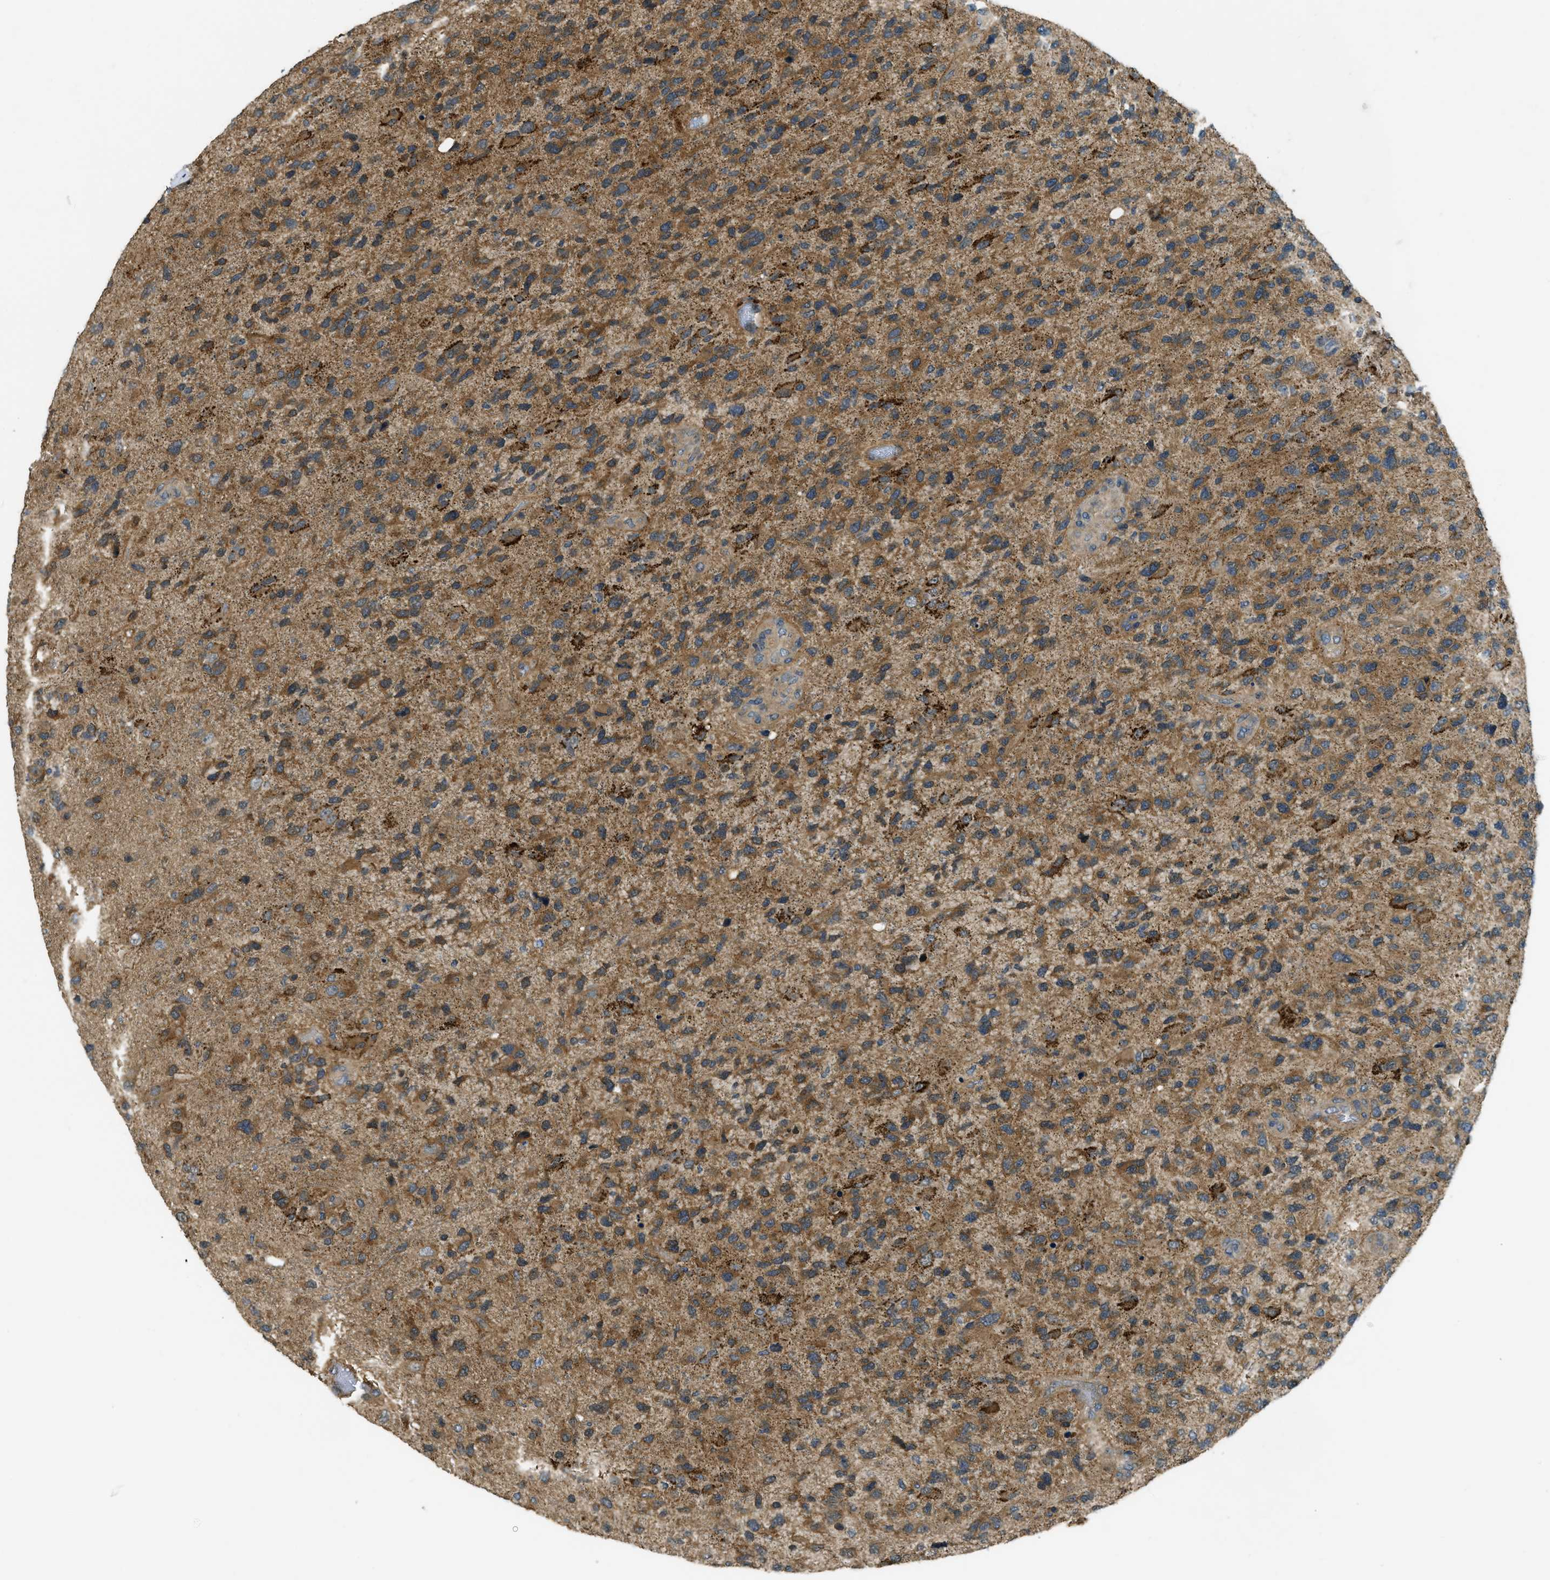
{"staining": {"intensity": "strong", "quantity": ">75%", "location": "cytoplasmic/membranous"}, "tissue": "glioma", "cell_type": "Tumor cells", "image_type": "cancer", "snomed": [{"axis": "morphology", "description": "Glioma, malignant, High grade"}, {"axis": "topography", "description": "Brain"}], "caption": "High-power microscopy captured an immunohistochemistry photomicrograph of glioma, revealing strong cytoplasmic/membranous staining in about >75% of tumor cells.", "gene": "CDKN2C", "patient": {"sex": "female", "age": 58}}